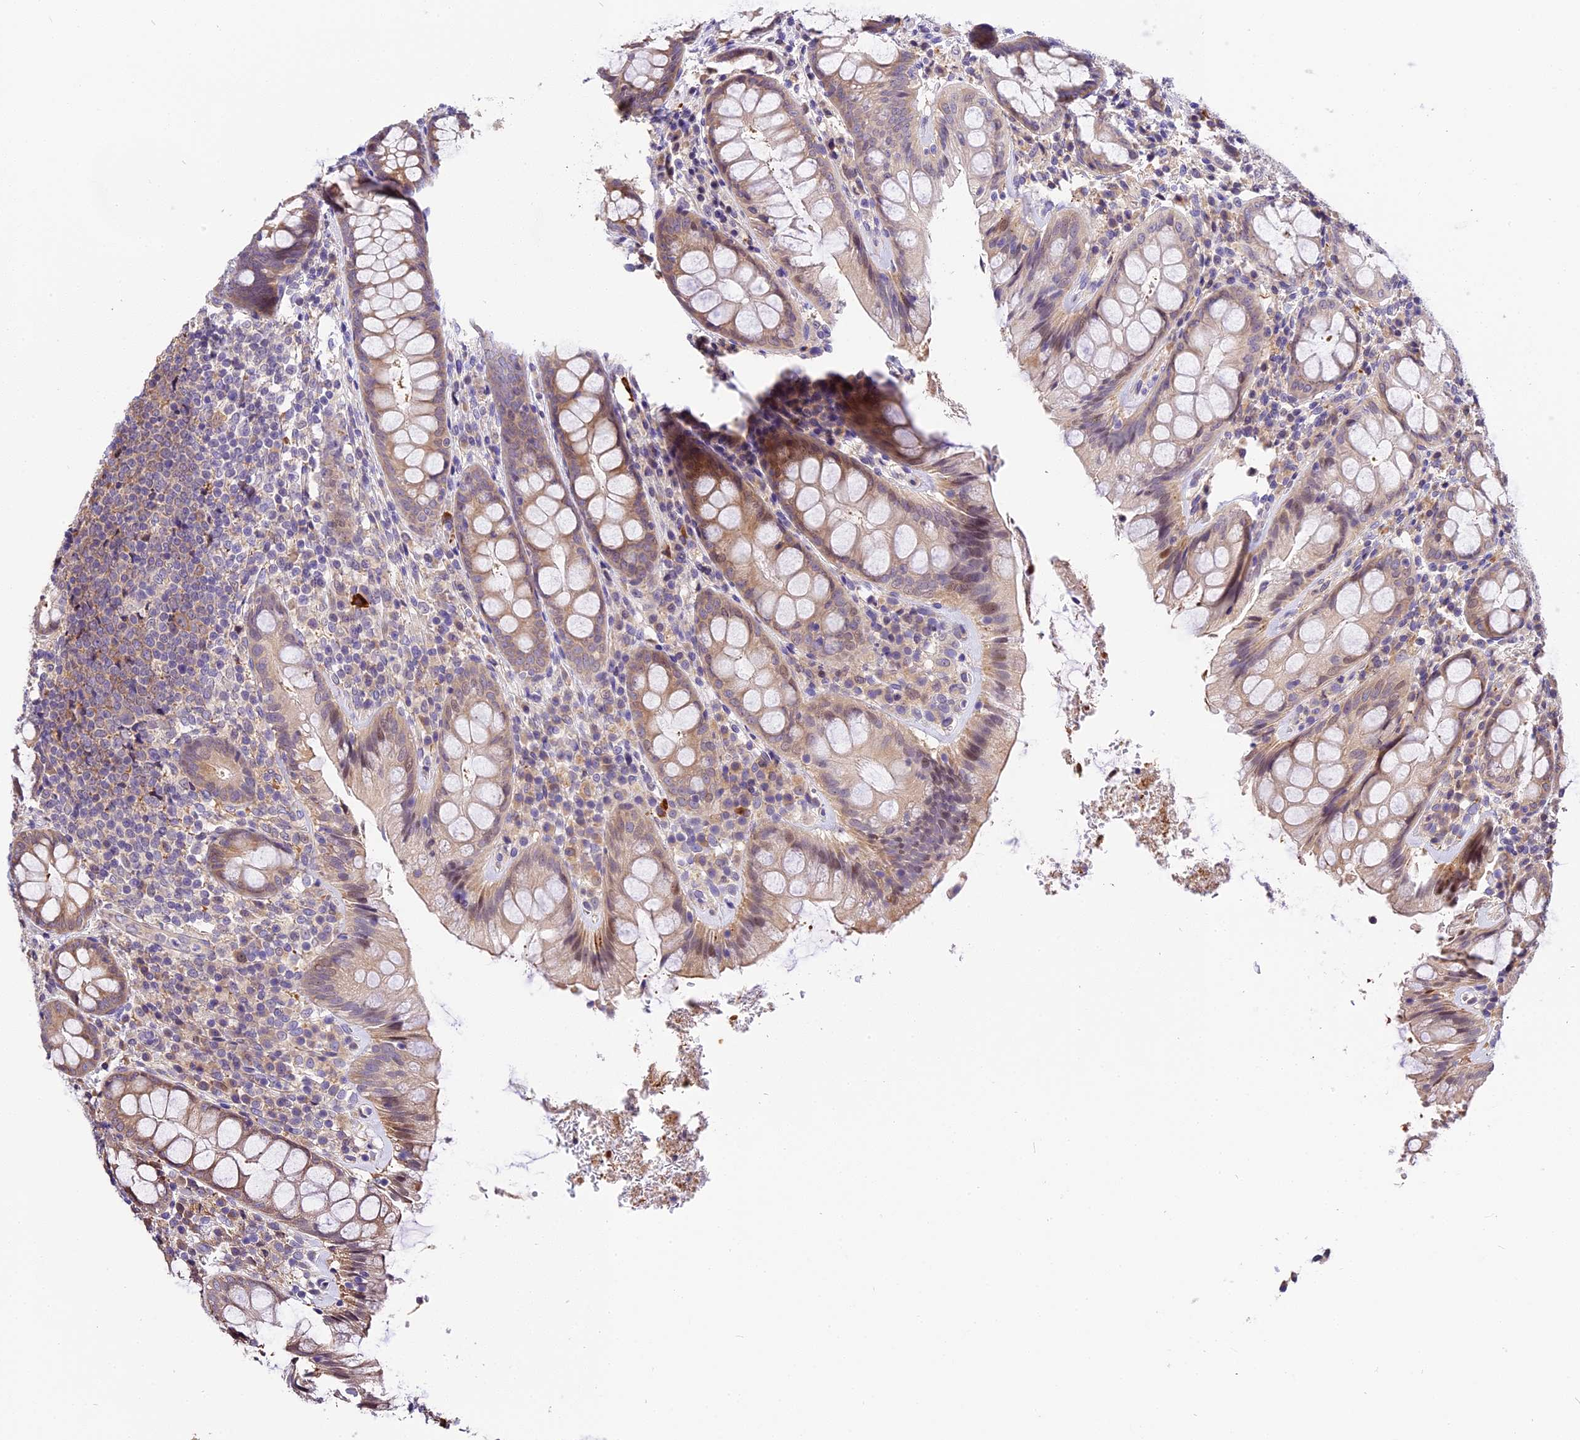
{"staining": {"intensity": "moderate", "quantity": "25%-75%", "location": "cytoplasmic/membranous,nuclear"}, "tissue": "rectum", "cell_type": "Glandular cells", "image_type": "normal", "snomed": [{"axis": "morphology", "description": "Normal tissue, NOS"}, {"axis": "topography", "description": "Rectum"}], "caption": "A photomicrograph of human rectum stained for a protein demonstrates moderate cytoplasmic/membranous,nuclear brown staining in glandular cells. Nuclei are stained in blue.", "gene": "BSCL2", "patient": {"sex": "male", "age": 83}}